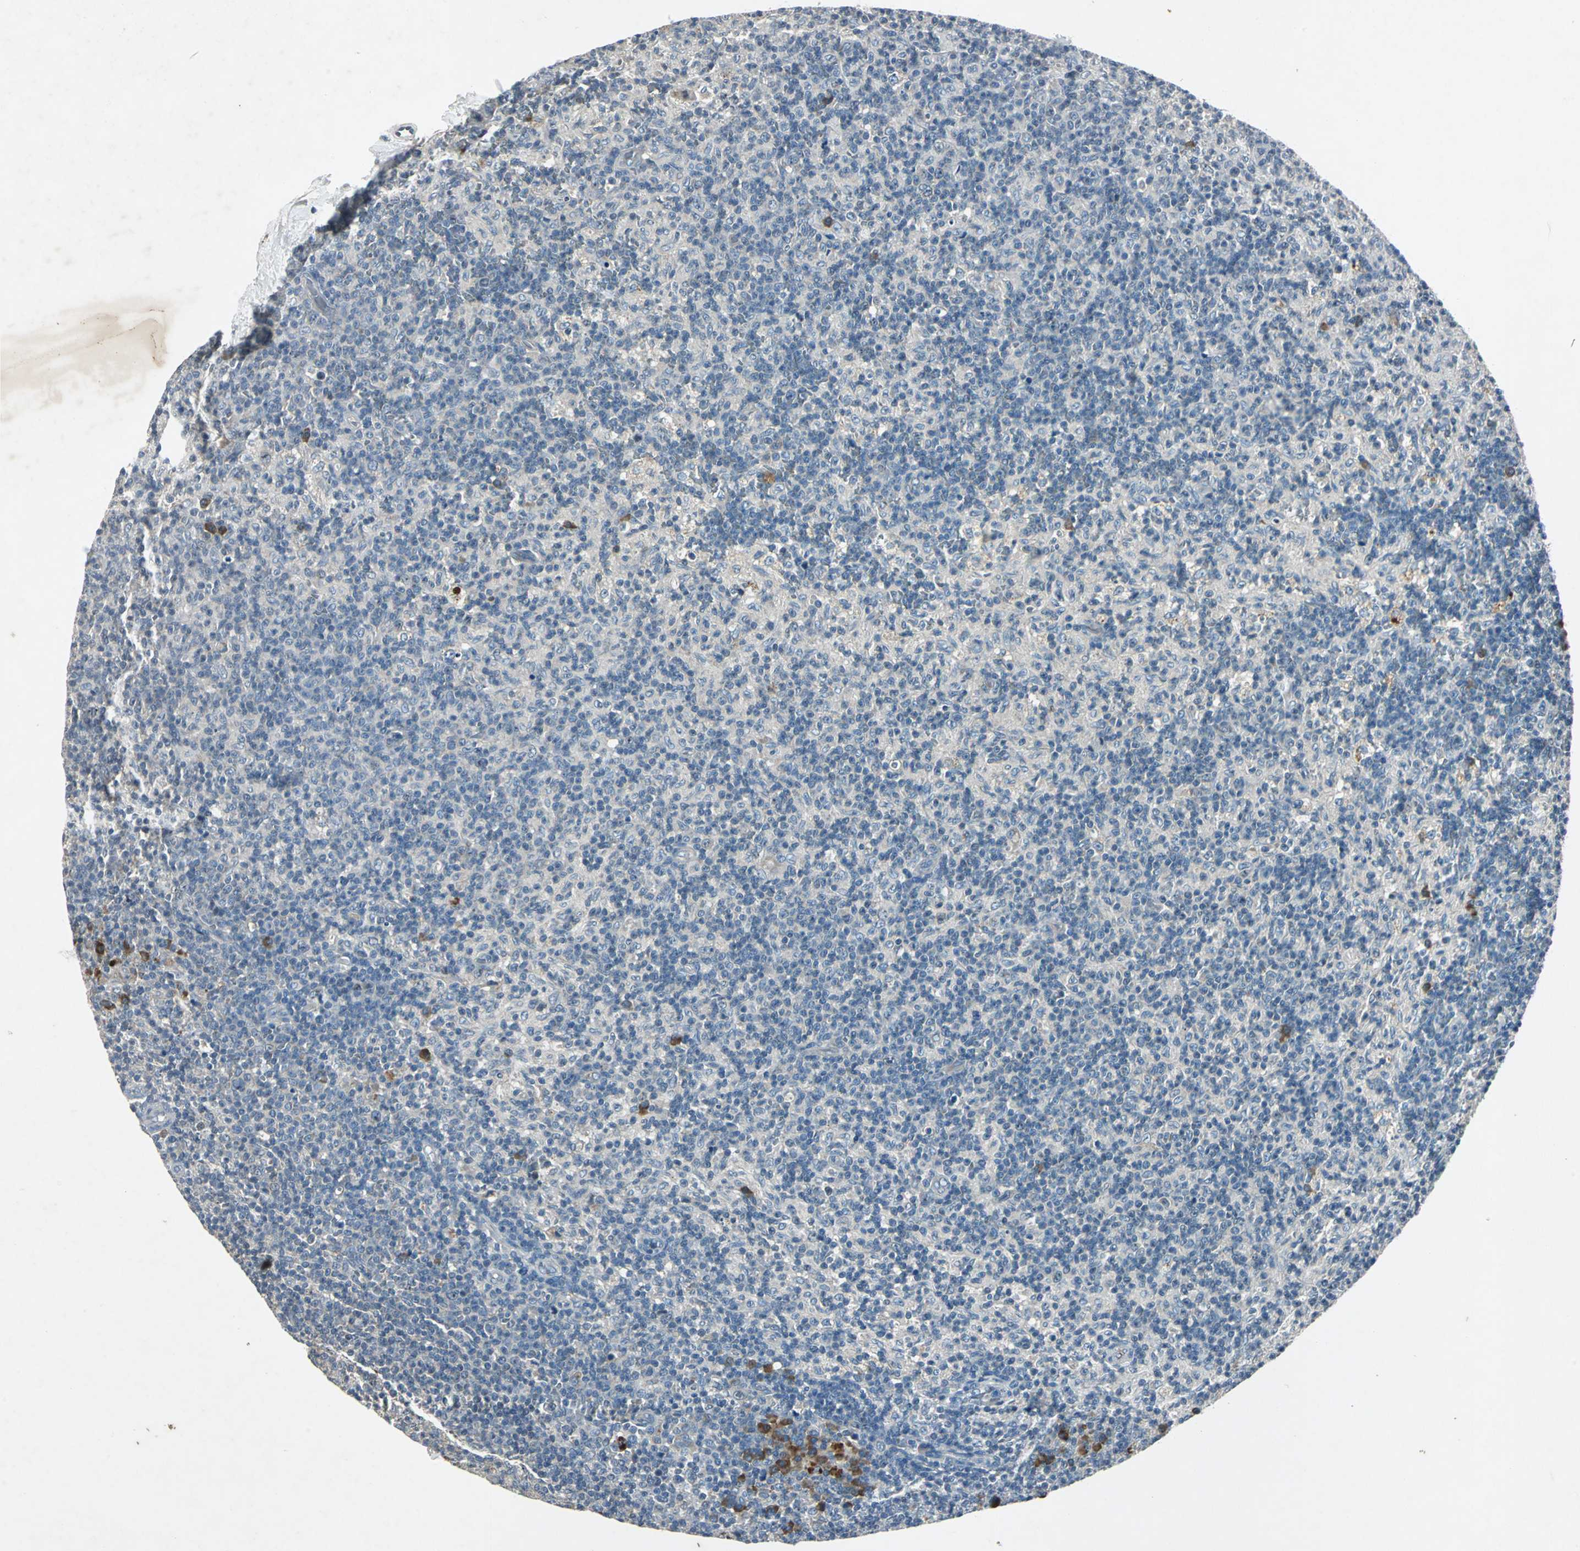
{"staining": {"intensity": "moderate", "quantity": "<25%", "location": "cytoplasmic/membranous"}, "tissue": "lymph node", "cell_type": "Germinal center cells", "image_type": "normal", "snomed": [{"axis": "morphology", "description": "Normal tissue, NOS"}, {"axis": "morphology", "description": "Inflammation, NOS"}, {"axis": "topography", "description": "Lymph node"}], "caption": "Lymph node stained with DAB immunohistochemistry (IHC) displays low levels of moderate cytoplasmic/membranous staining in about <25% of germinal center cells.", "gene": "SLC2A13", "patient": {"sex": "male", "age": 55}}